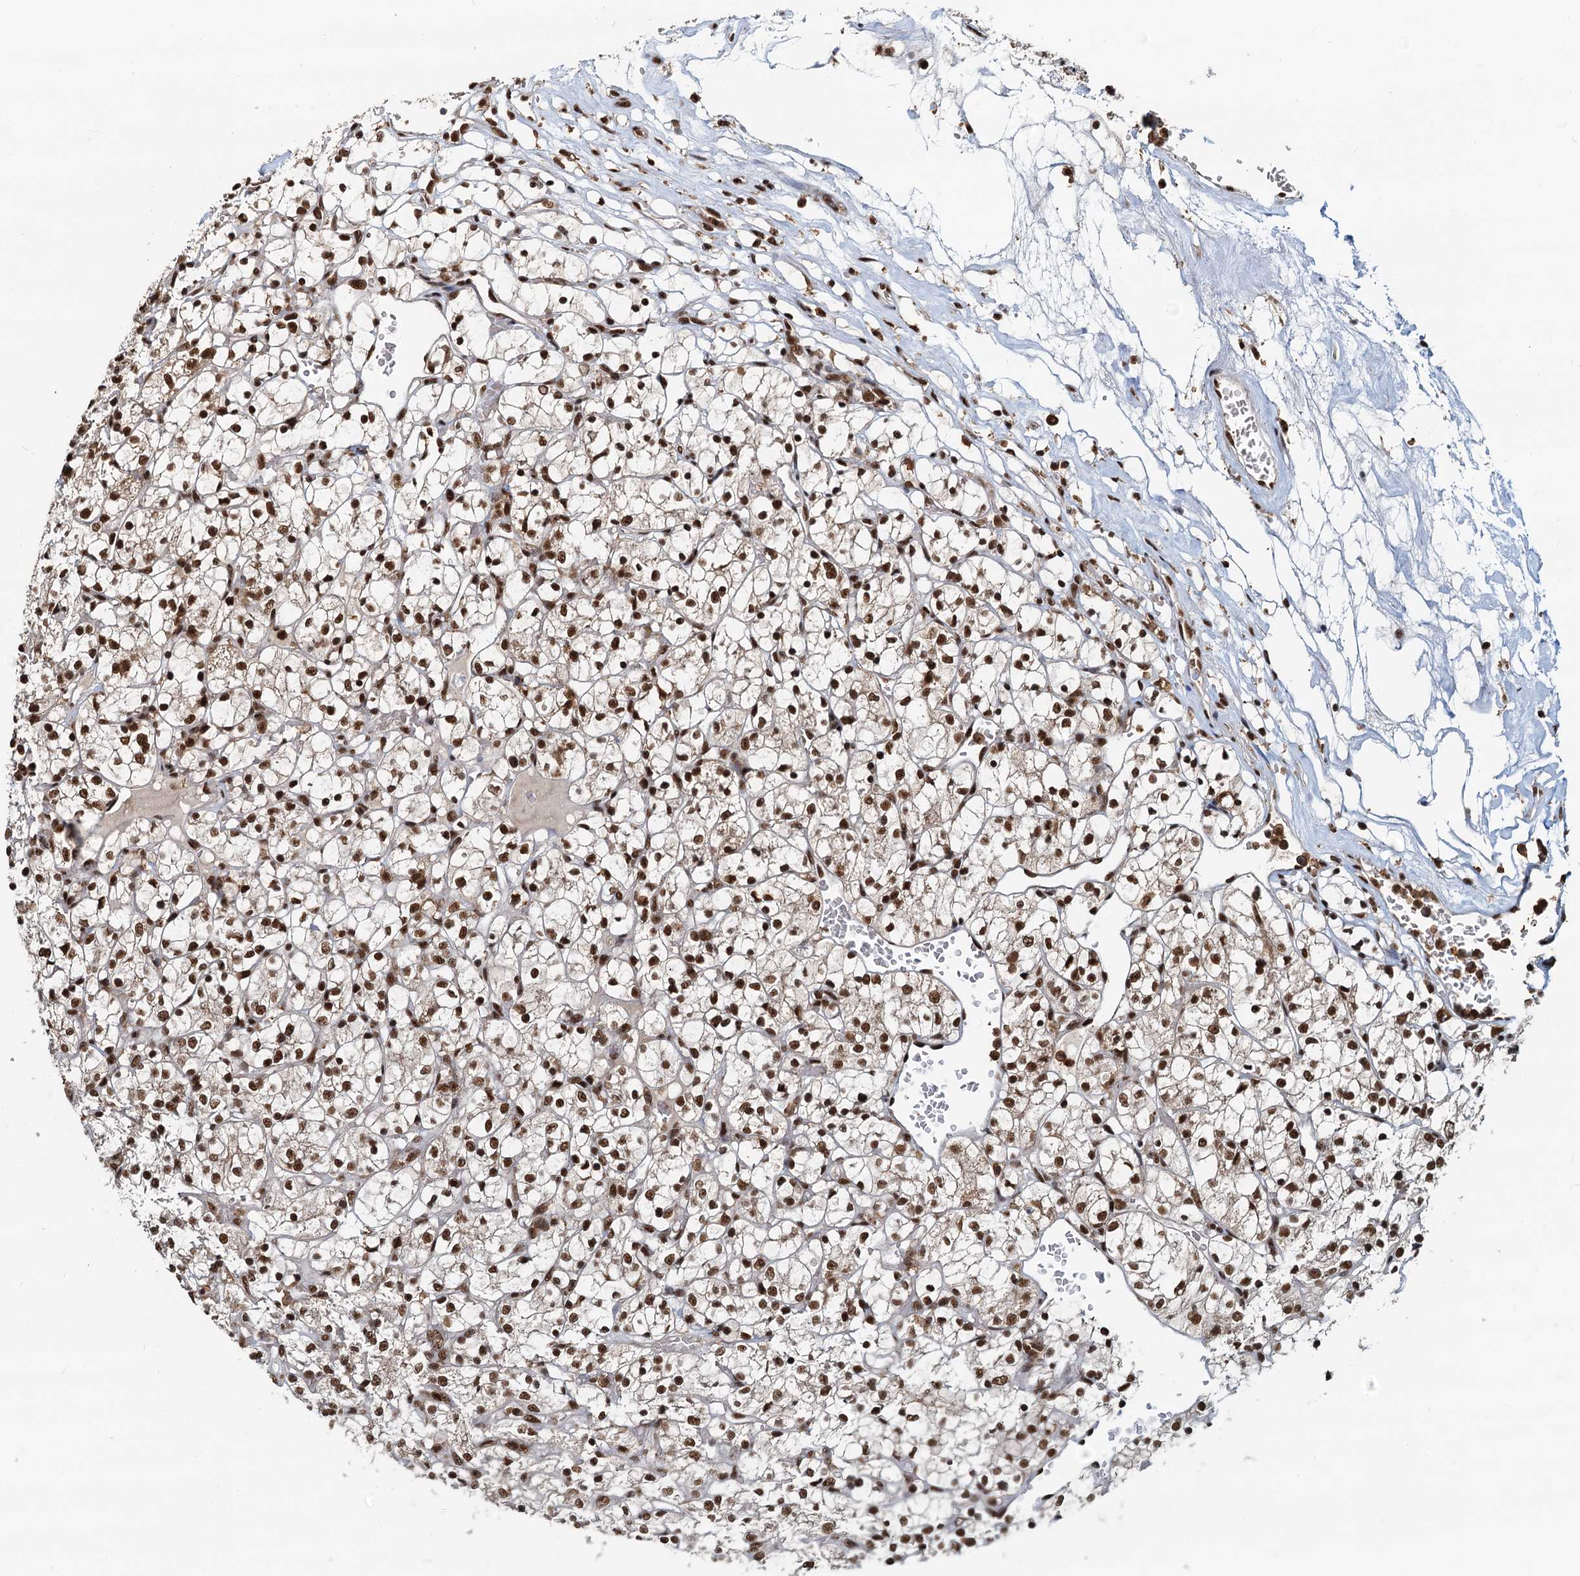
{"staining": {"intensity": "strong", "quantity": ">75%", "location": "nuclear"}, "tissue": "renal cancer", "cell_type": "Tumor cells", "image_type": "cancer", "snomed": [{"axis": "morphology", "description": "Adenocarcinoma, NOS"}, {"axis": "topography", "description": "Kidney"}], "caption": "This micrograph reveals immunohistochemistry (IHC) staining of adenocarcinoma (renal), with high strong nuclear staining in about >75% of tumor cells.", "gene": "RSRC2", "patient": {"sex": "female", "age": 69}}